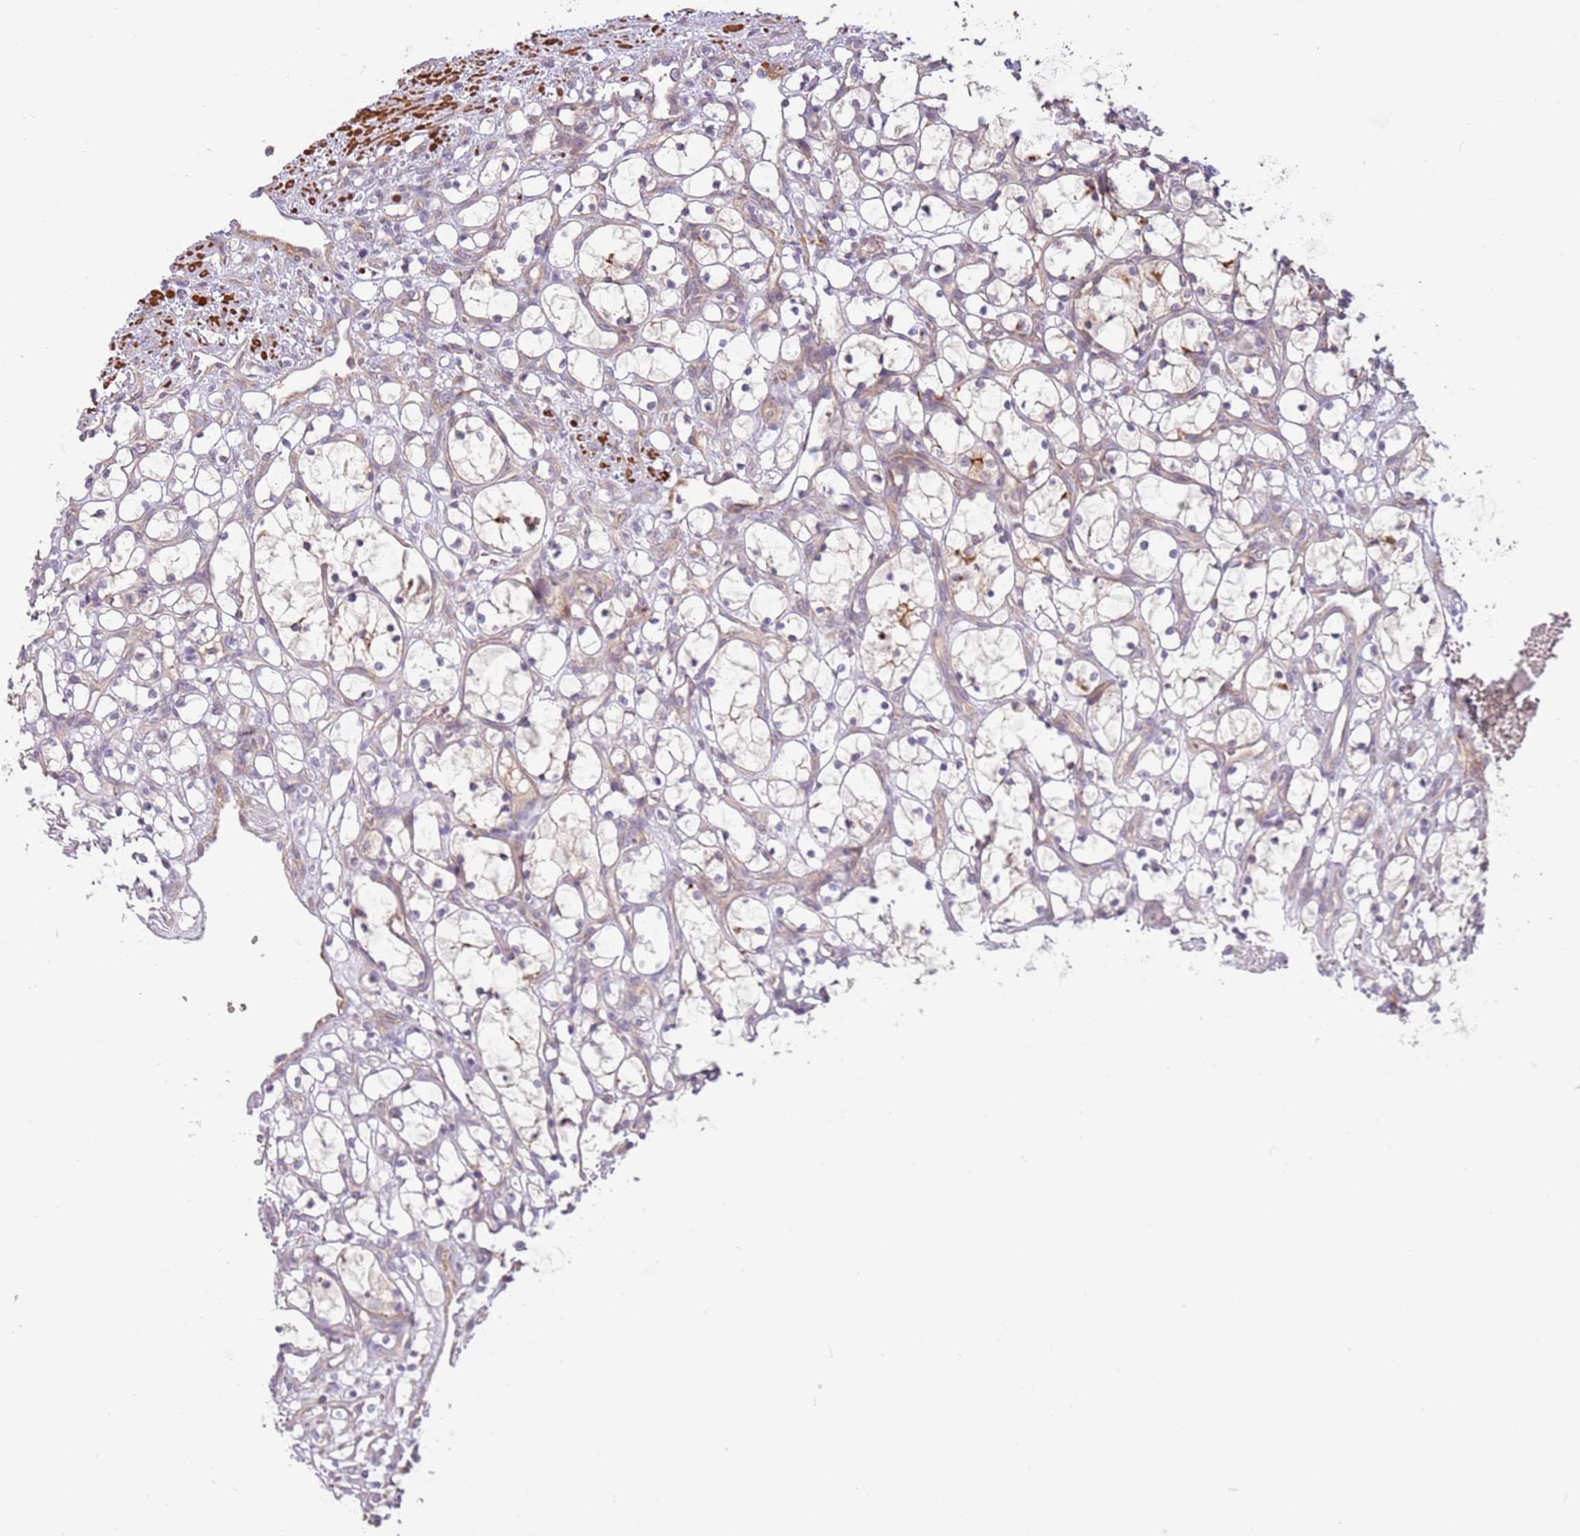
{"staining": {"intensity": "negative", "quantity": "none", "location": "none"}, "tissue": "renal cancer", "cell_type": "Tumor cells", "image_type": "cancer", "snomed": [{"axis": "morphology", "description": "Adenocarcinoma, NOS"}, {"axis": "topography", "description": "Kidney"}], "caption": "A micrograph of human renal cancer is negative for staining in tumor cells.", "gene": "RNF128", "patient": {"sex": "female", "age": 69}}